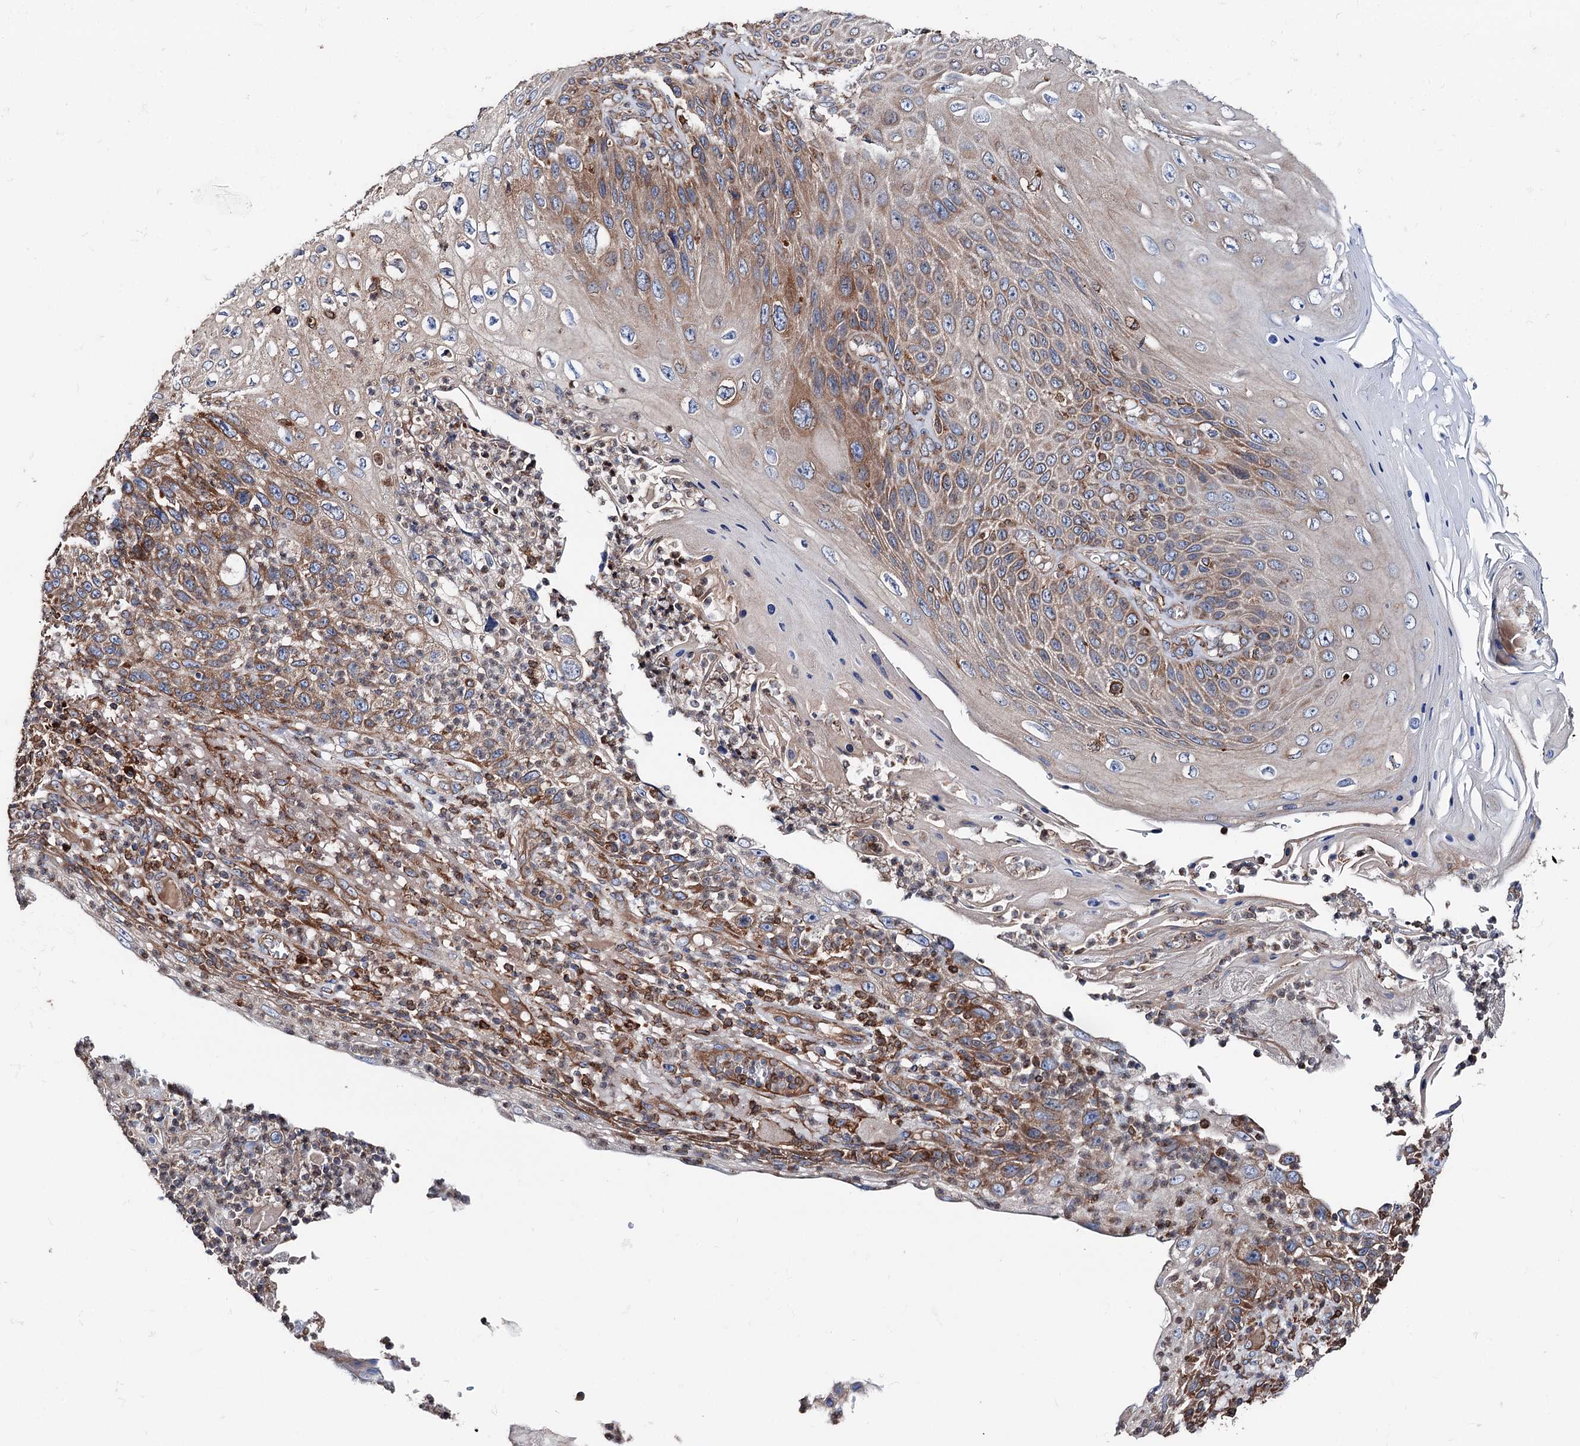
{"staining": {"intensity": "moderate", "quantity": "<25%", "location": "cytoplasmic/membranous"}, "tissue": "skin cancer", "cell_type": "Tumor cells", "image_type": "cancer", "snomed": [{"axis": "morphology", "description": "Squamous cell carcinoma, NOS"}, {"axis": "topography", "description": "Skin"}], "caption": "A low amount of moderate cytoplasmic/membranous staining is identified in about <25% of tumor cells in skin squamous cell carcinoma tissue. (DAB IHC, brown staining for protein, blue staining for nuclei).", "gene": "ERP29", "patient": {"sex": "female", "age": 88}}